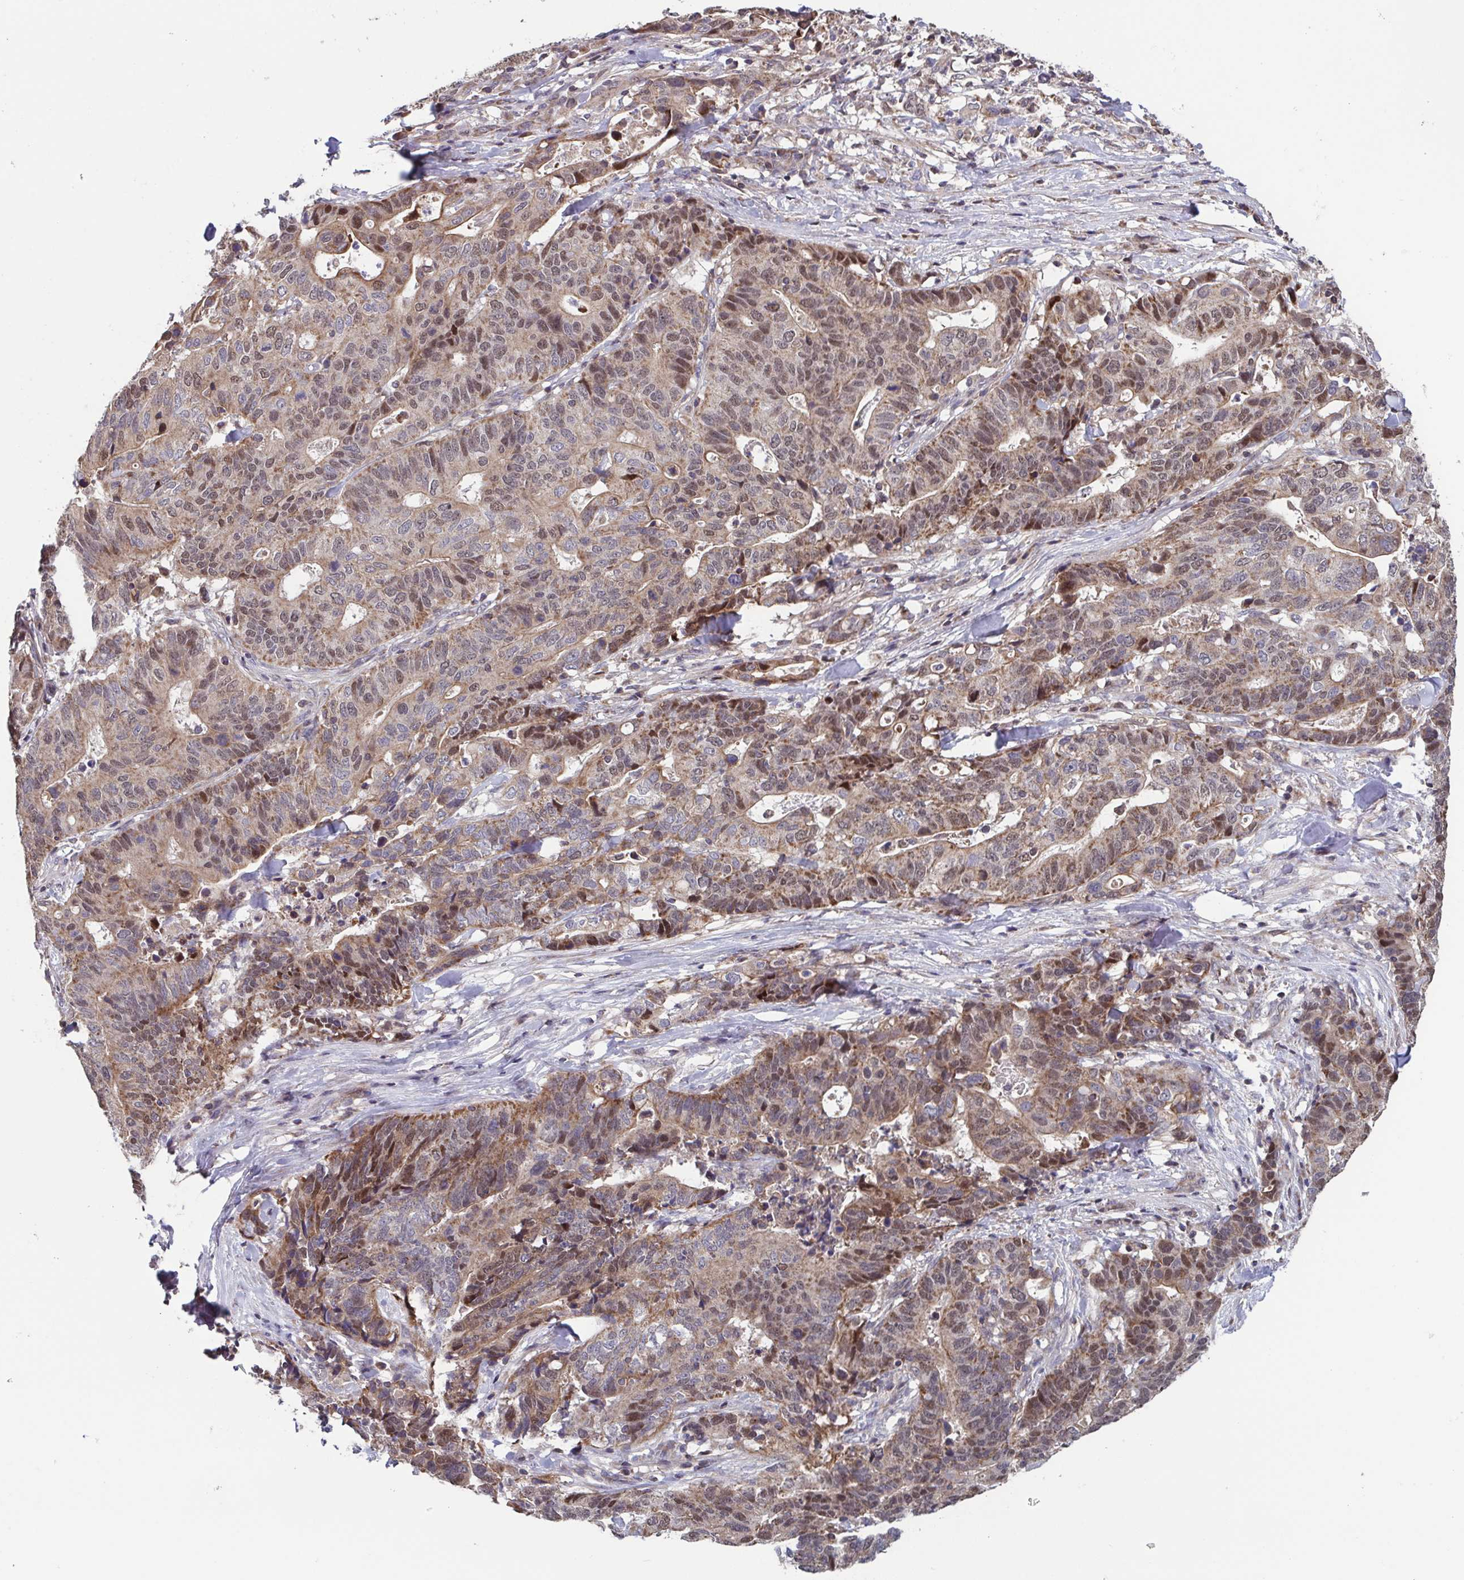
{"staining": {"intensity": "moderate", "quantity": "25%-75%", "location": "cytoplasmic/membranous,nuclear"}, "tissue": "stomach cancer", "cell_type": "Tumor cells", "image_type": "cancer", "snomed": [{"axis": "morphology", "description": "Adenocarcinoma, NOS"}, {"axis": "topography", "description": "Stomach, upper"}], "caption": "A histopathology image of stomach adenocarcinoma stained for a protein reveals moderate cytoplasmic/membranous and nuclear brown staining in tumor cells.", "gene": "TTC19", "patient": {"sex": "female", "age": 67}}